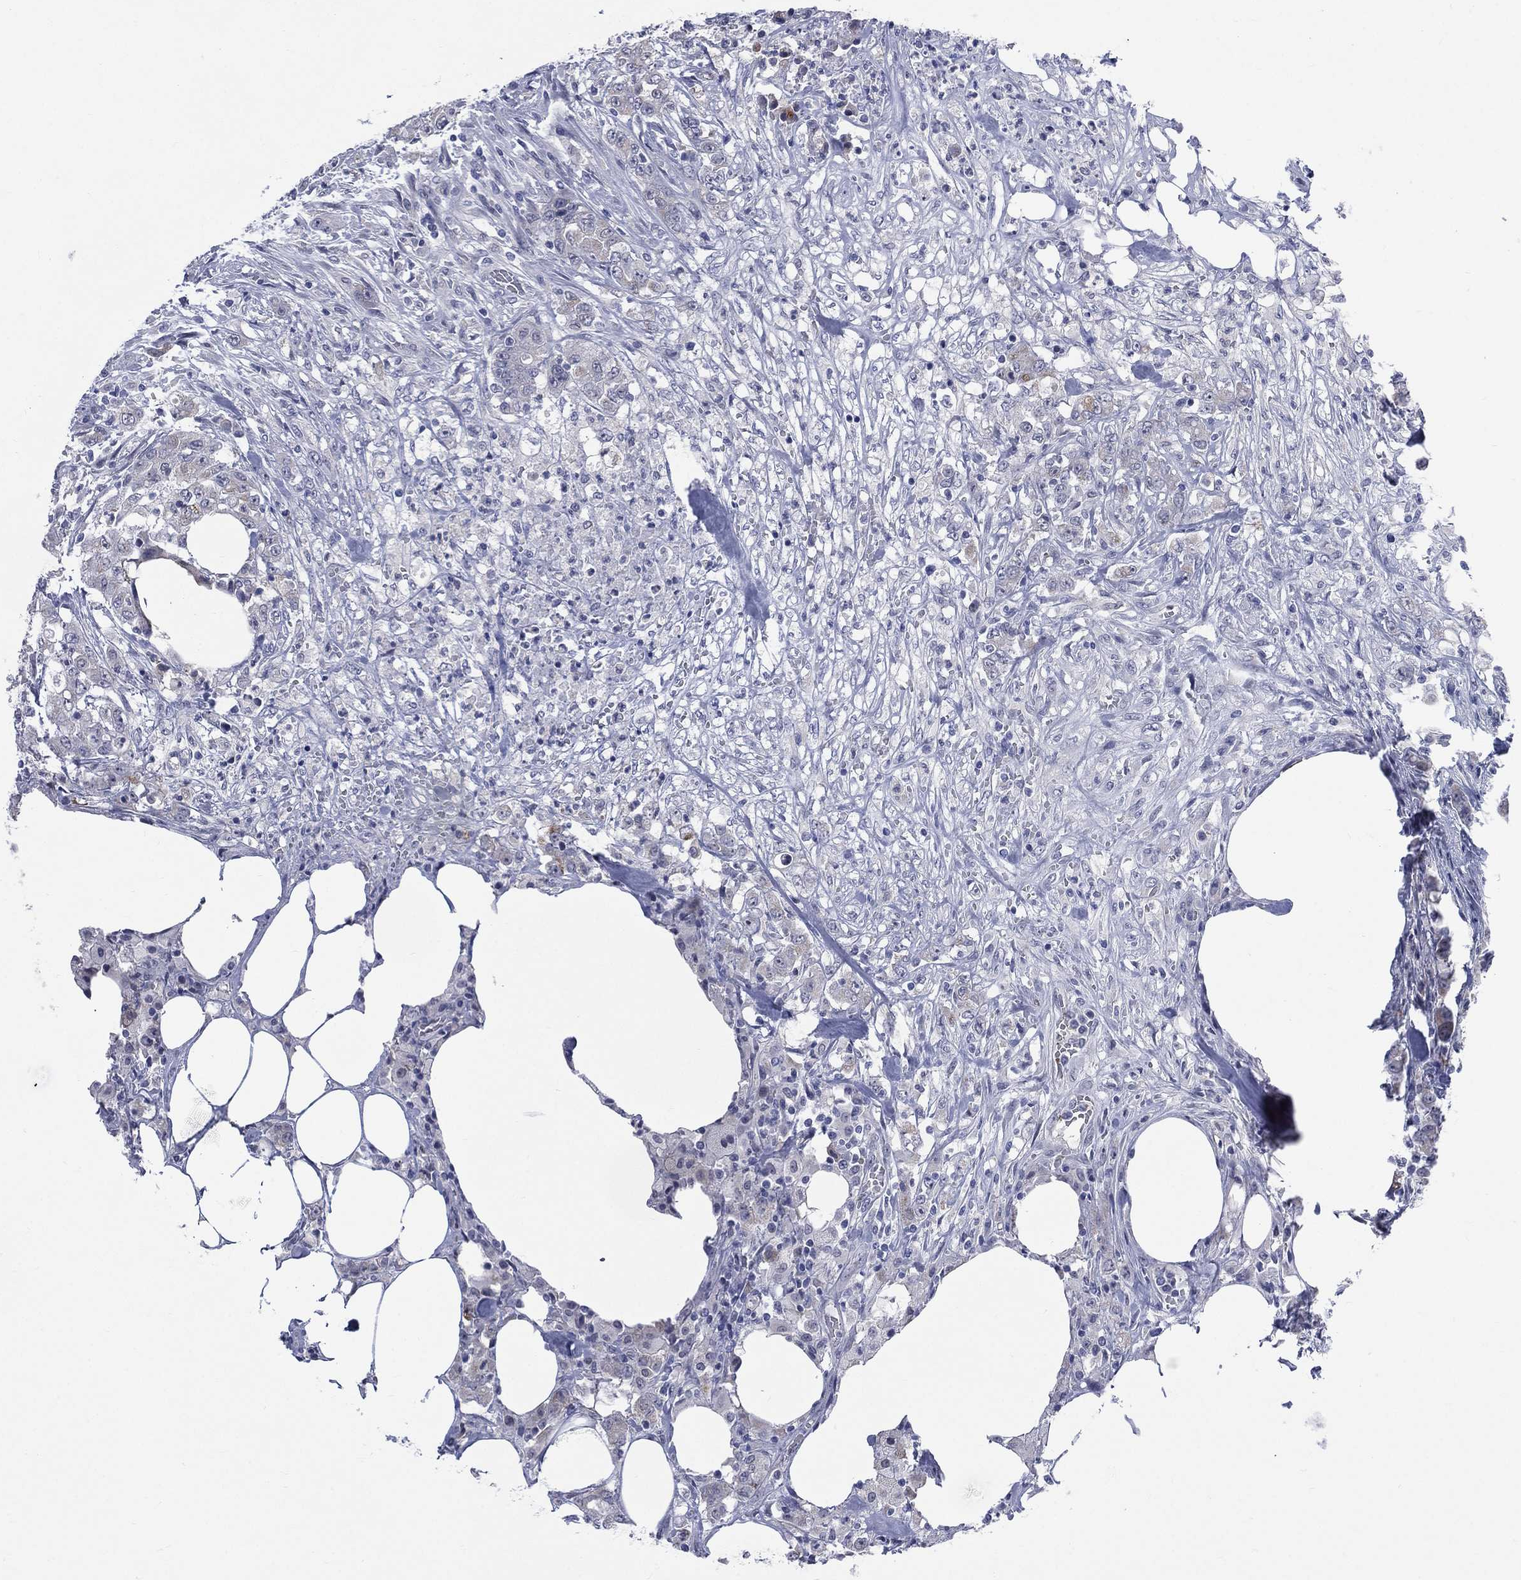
{"staining": {"intensity": "weak", "quantity": "<25%", "location": "cytoplasmic/membranous"}, "tissue": "colorectal cancer", "cell_type": "Tumor cells", "image_type": "cancer", "snomed": [{"axis": "morphology", "description": "Adenocarcinoma, NOS"}, {"axis": "topography", "description": "Colon"}], "caption": "Immunohistochemical staining of human adenocarcinoma (colorectal) exhibits no significant staining in tumor cells.", "gene": "AKAP3", "patient": {"sex": "female", "age": 48}}